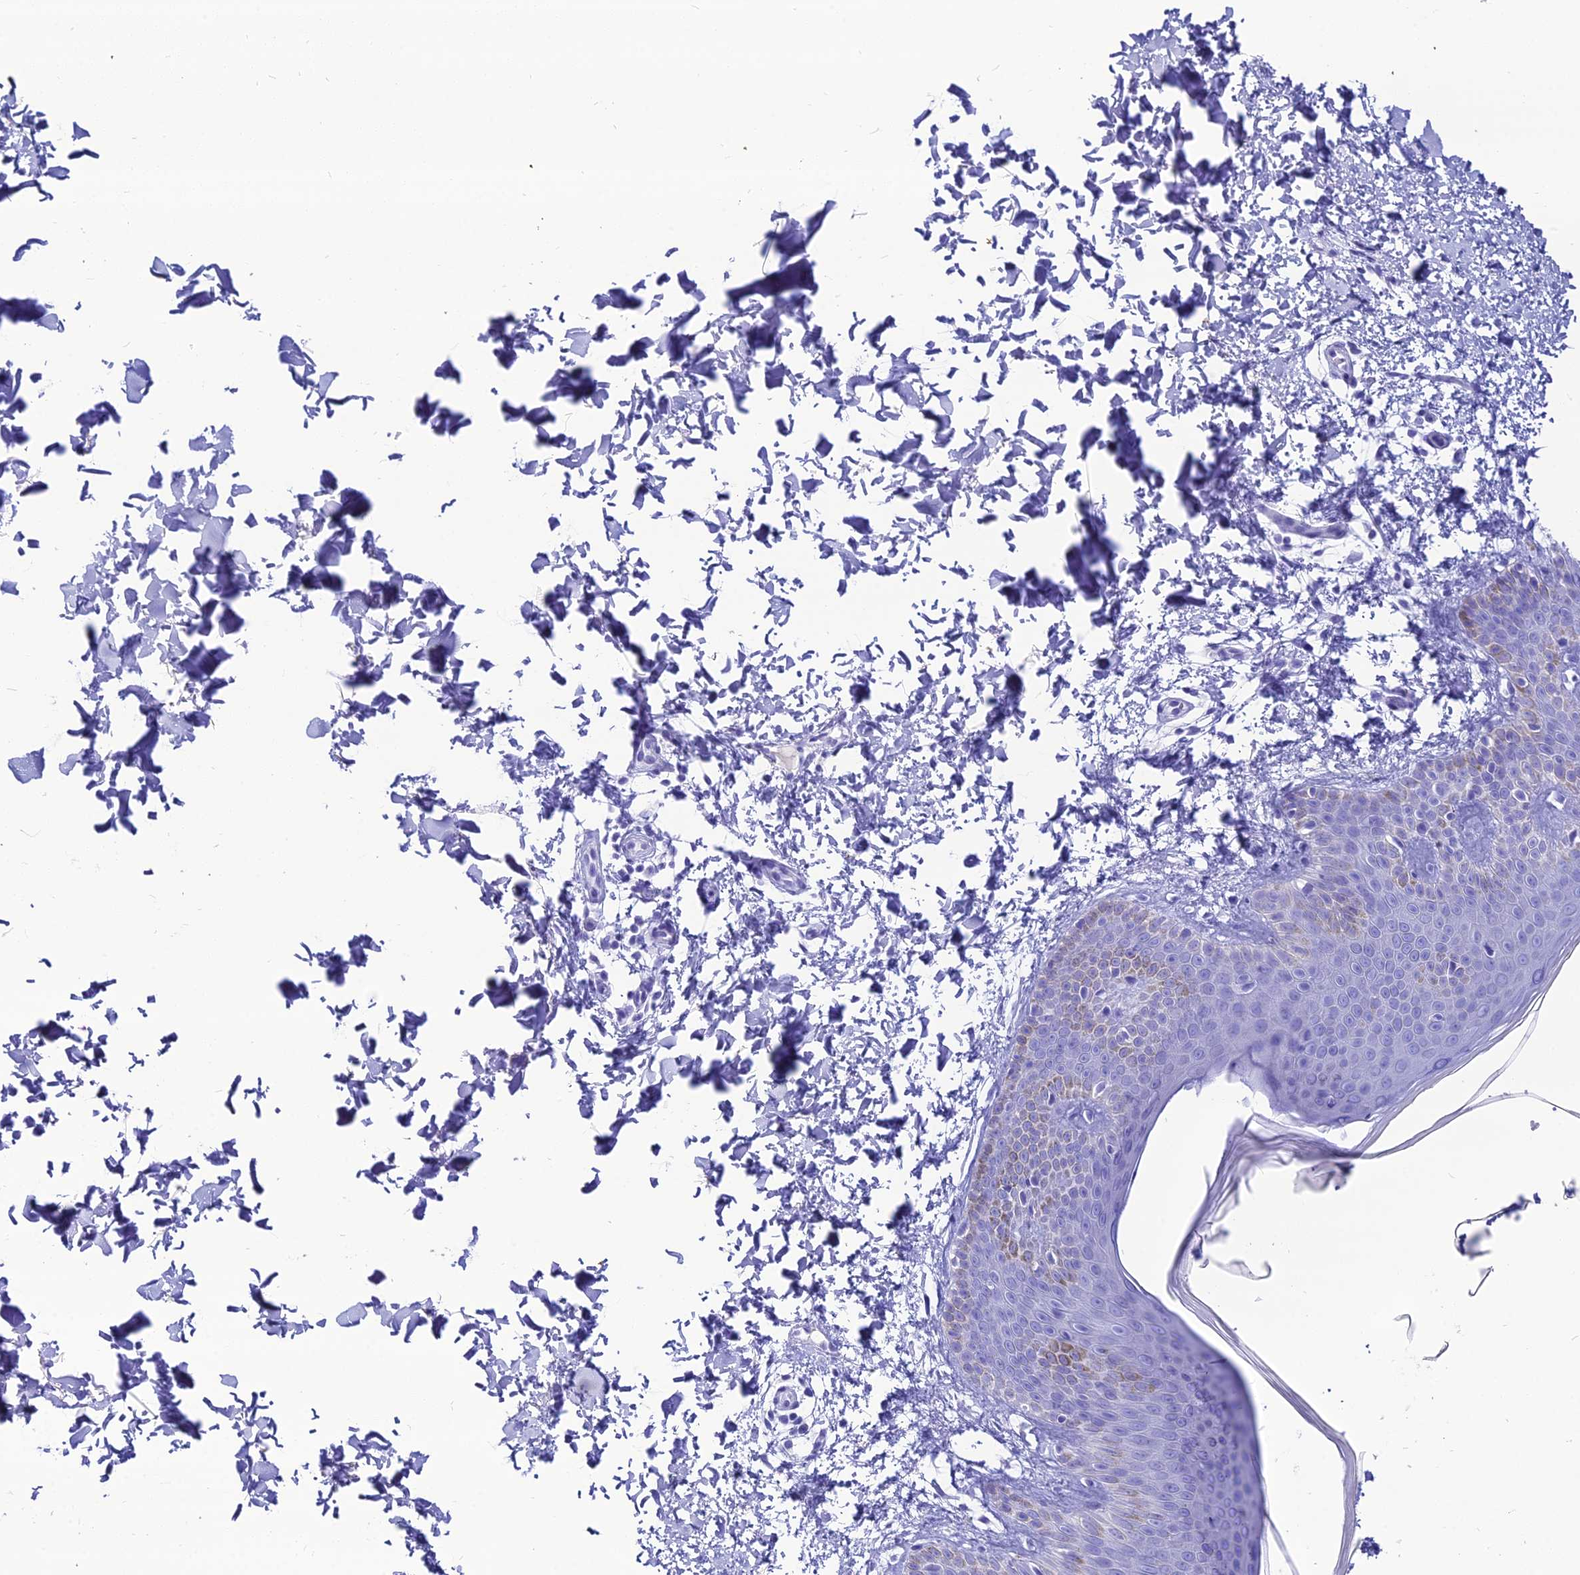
{"staining": {"intensity": "negative", "quantity": "none", "location": "none"}, "tissue": "skin", "cell_type": "Fibroblasts", "image_type": "normal", "snomed": [{"axis": "morphology", "description": "Normal tissue, NOS"}, {"axis": "topography", "description": "Skin"}], "caption": "This is an immunohistochemistry (IHC) image of normal skin. There is no expression in fibroblasts.", "gene": "PNMA5", "patient": {"sex": "male", "age": 36}}